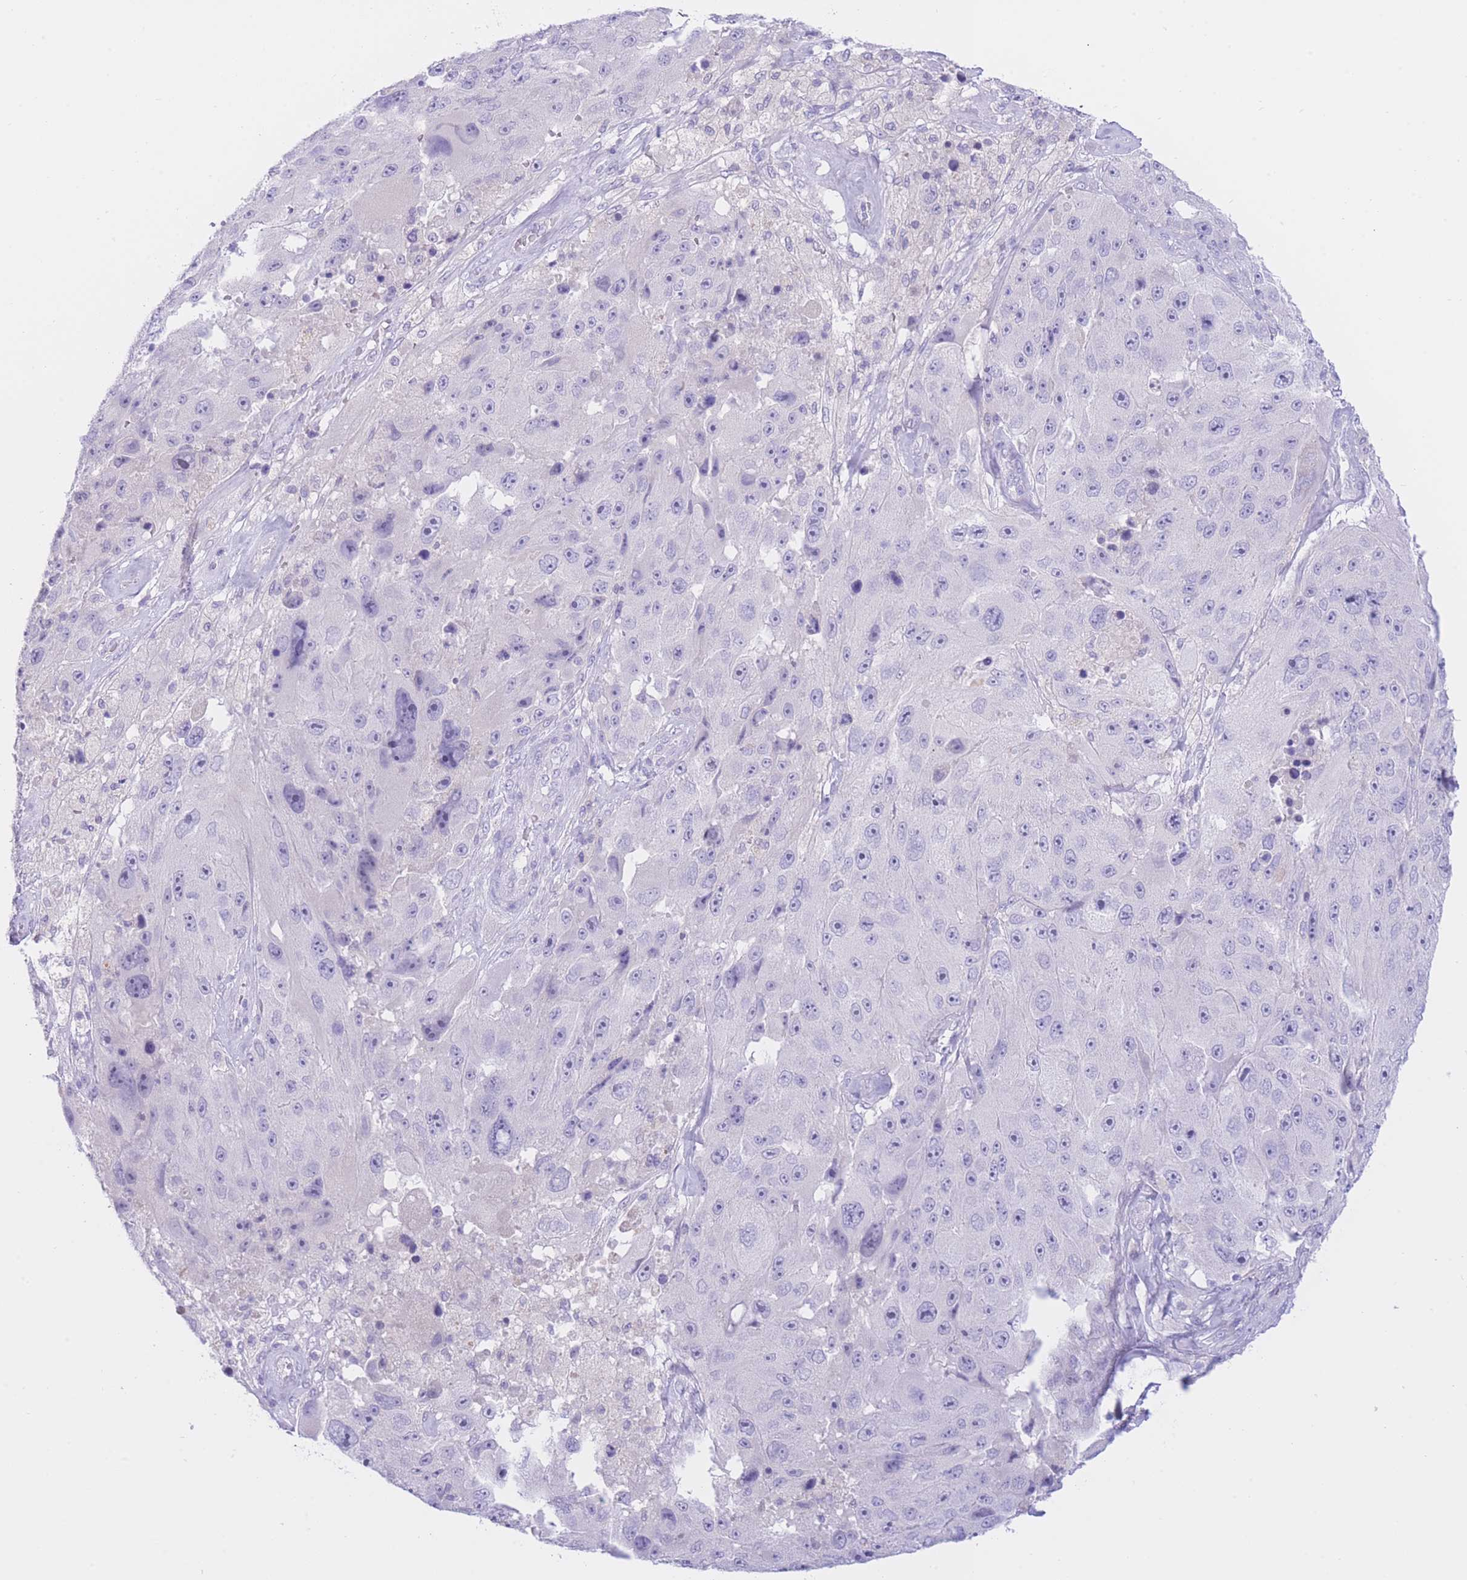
{"staining": {"intensity": "negative", "quantity": "none", "location": "none"}, "tissue": "melanoma", "cell_type": "Tumor cells", "image_type": "cancer", "snomed": [{"axis": "morphology", "description": "Malignant melanoma, Metastatic site"}, {"axis": "topography", "description": "Lymph node"}], "caption": "Immunohistochemical staining of melanoma displays no significant positivity in tumor cells.", "gene": "ZNF212", "patient": {"sex": "male", "age": 62}}